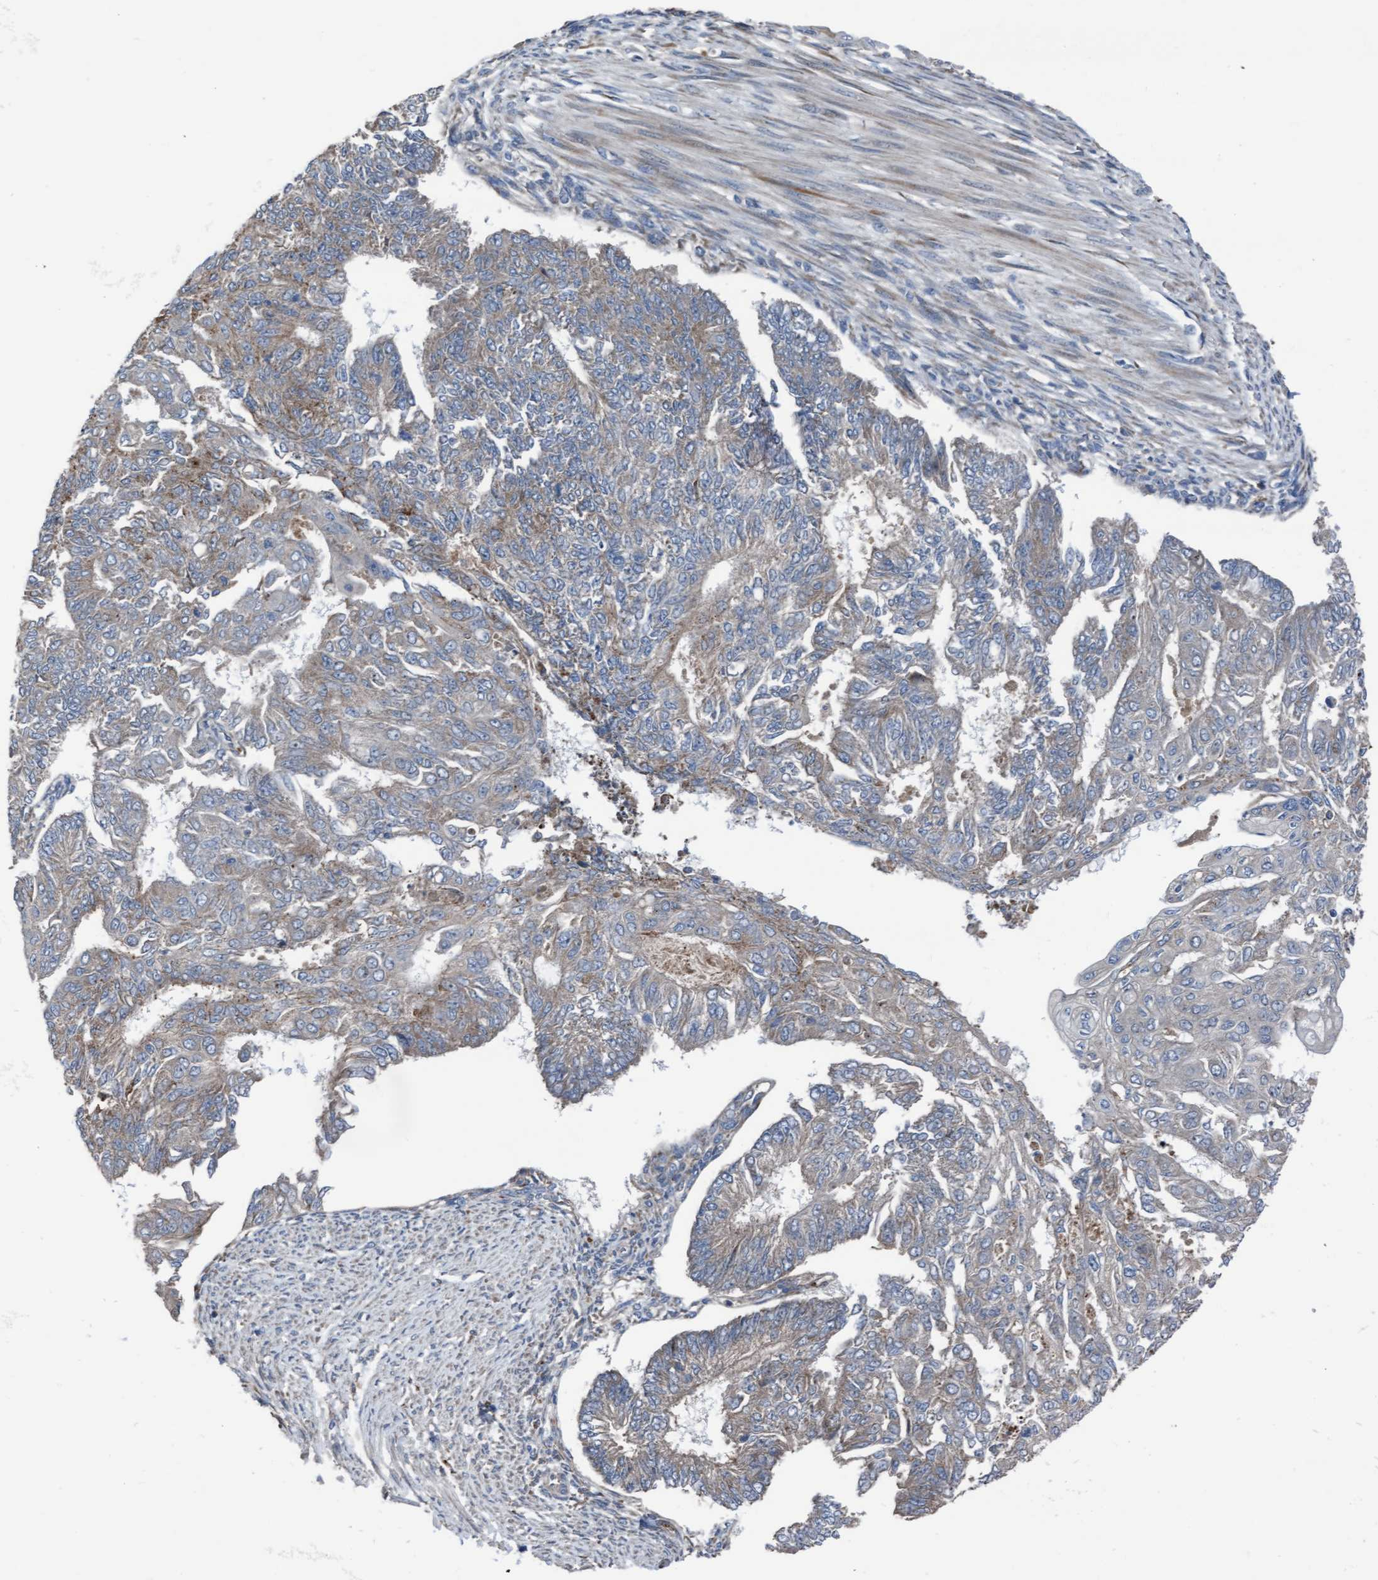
{"staining": {"intensity": "weak", "quantity": "<25%", "location": "cytoplasmic/membranous"}, "tissue": "endometrial cancer", "cell_type": "Tumor cells", "image_type": "cancer", "snomed": [{"axis": "morphology", "description": "Adenocarcinoma, NOS"}, {"axis": "topography", "description": "Endometrium"}], "caption": "Tumor cells are negative for protein expression in human endometrial cancer.", "gene": "KLHL26", "patient": {"sex": "female", "age": 32}}